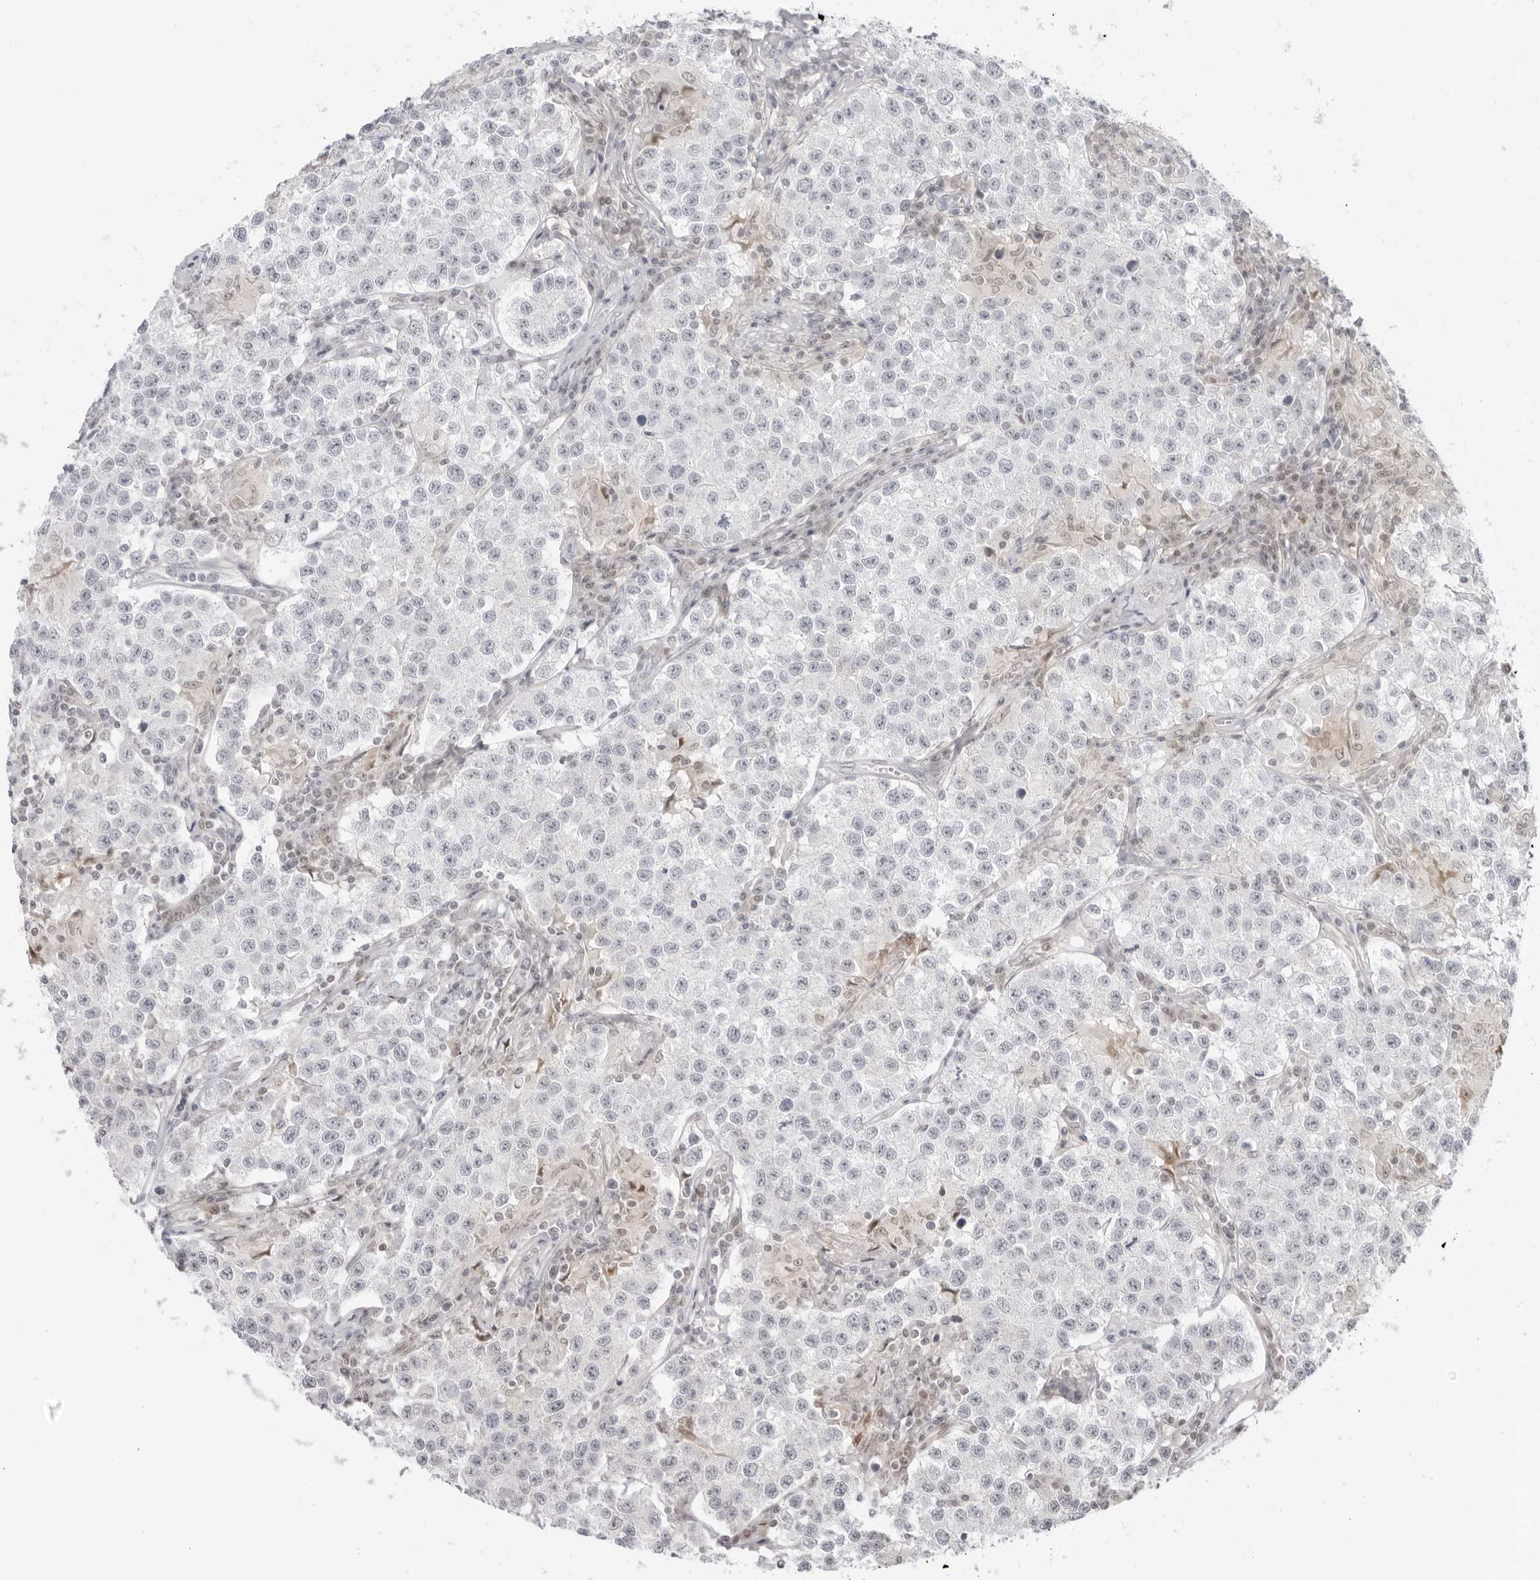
{"staining": {"intensity": "negative", "quantity": "none", "location": "none"}, "tissue": "testis cancer", "cell_type": "Tumor cells", "image_type": "cancer", "snomed": [{"axis": "morphology", "description": "Seminoma, NOS"}, {"axis": "morphology", "description": "Carcinoma, Embryonal, NOS"}, {"axis": "topography", "description": "Testis"}], "caption": "The image displays no significant expression in tumor cells of testis cancer (seminoma).", "gene": "RNF146", "patient": {"sex": "male", "age": 43}}